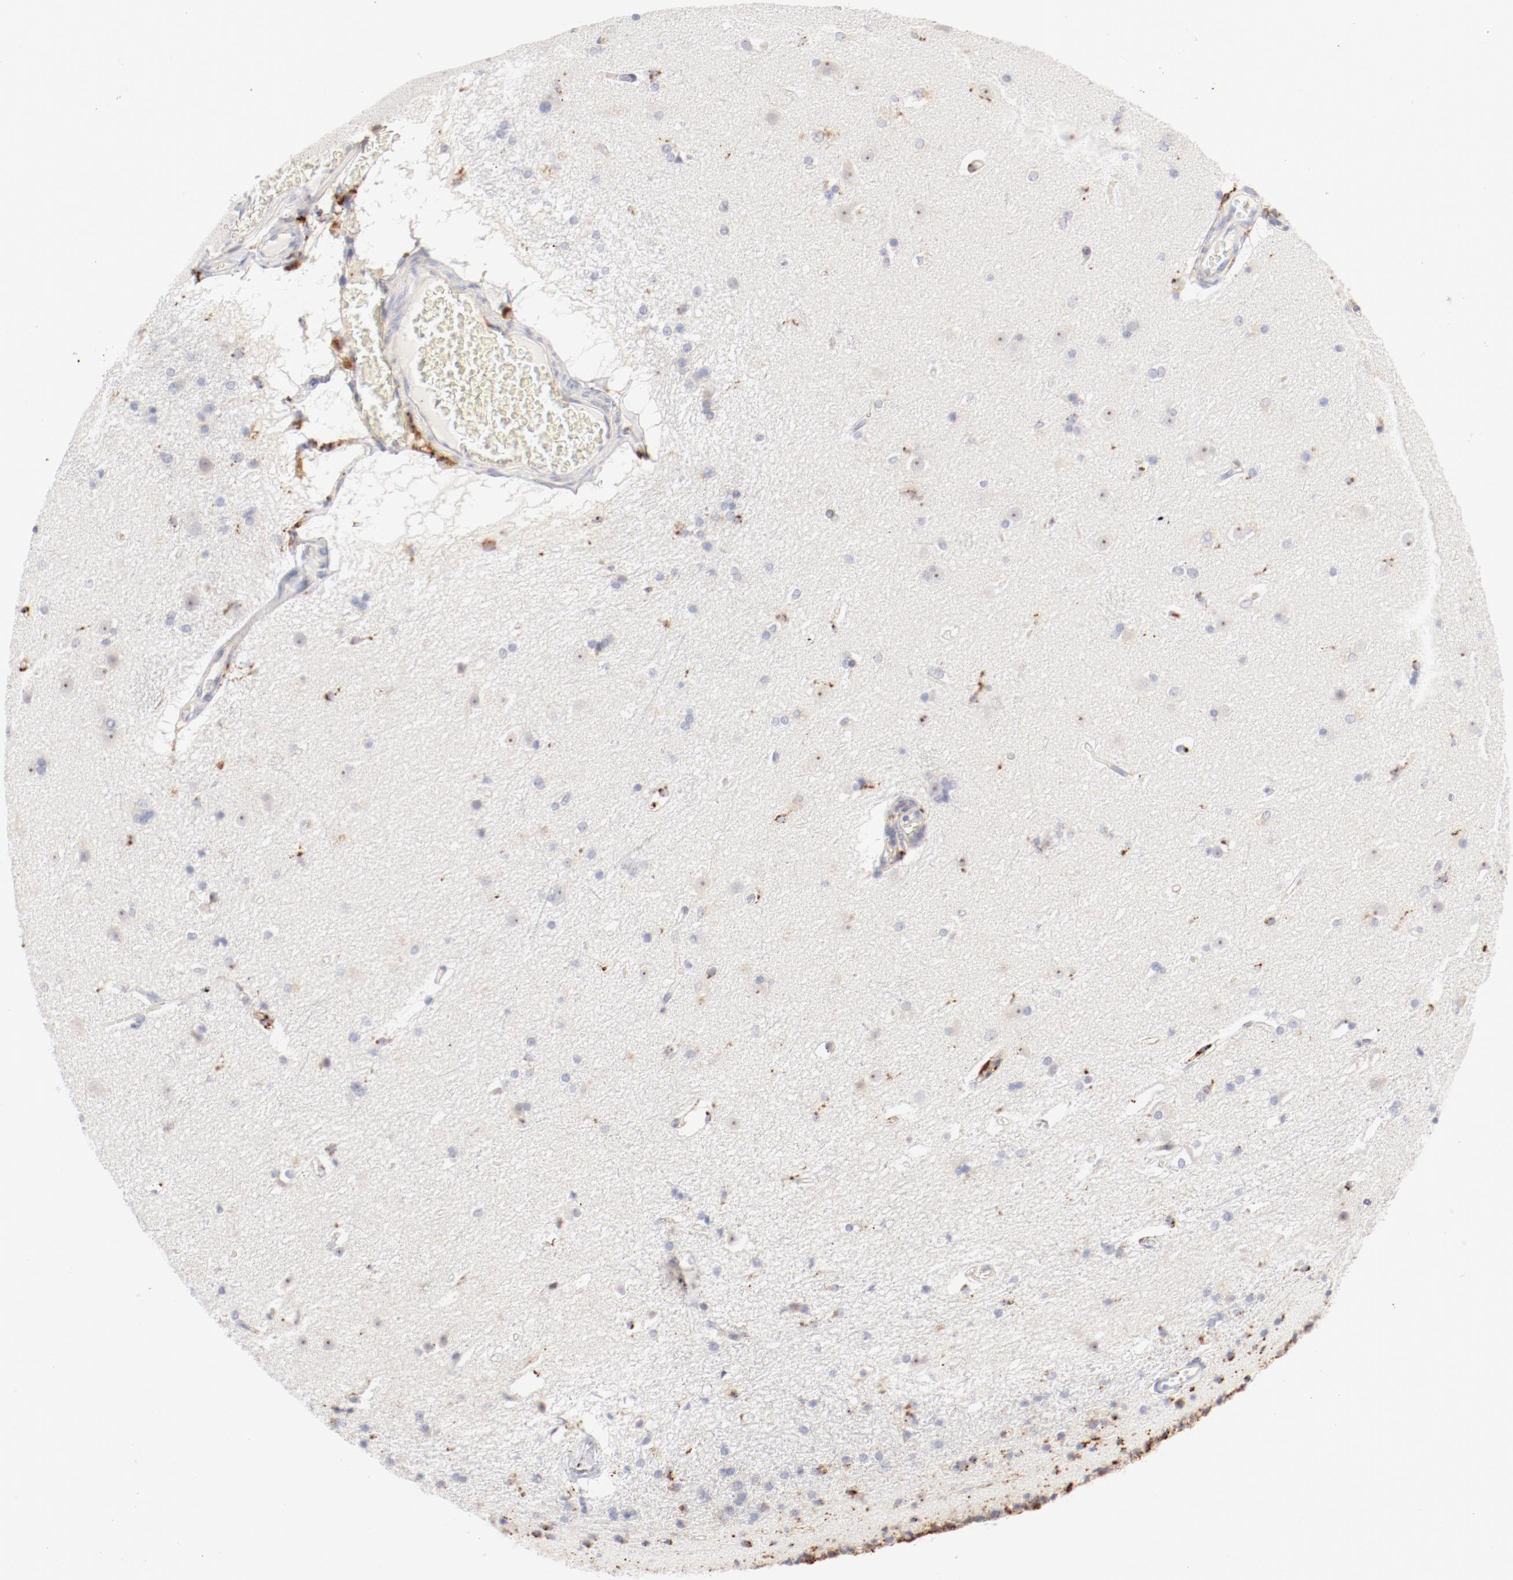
{"staining": {"intensity": "negative", "quantity": "none", "location": "none"}, "tissue": "caudate", "cell_type": "Glial cells", "image_type": "normal", "snomed": [{"axis": "morphology", "description": "Normal tissue, NOS"}, {"axis": "topography", "description": "Lateral ventricle wall"}], "caption": "The micrograph shows no staining of glial cells in benign caudate.", "gene": "CTSH", "patient": {"sex": "female", "age": 19}}